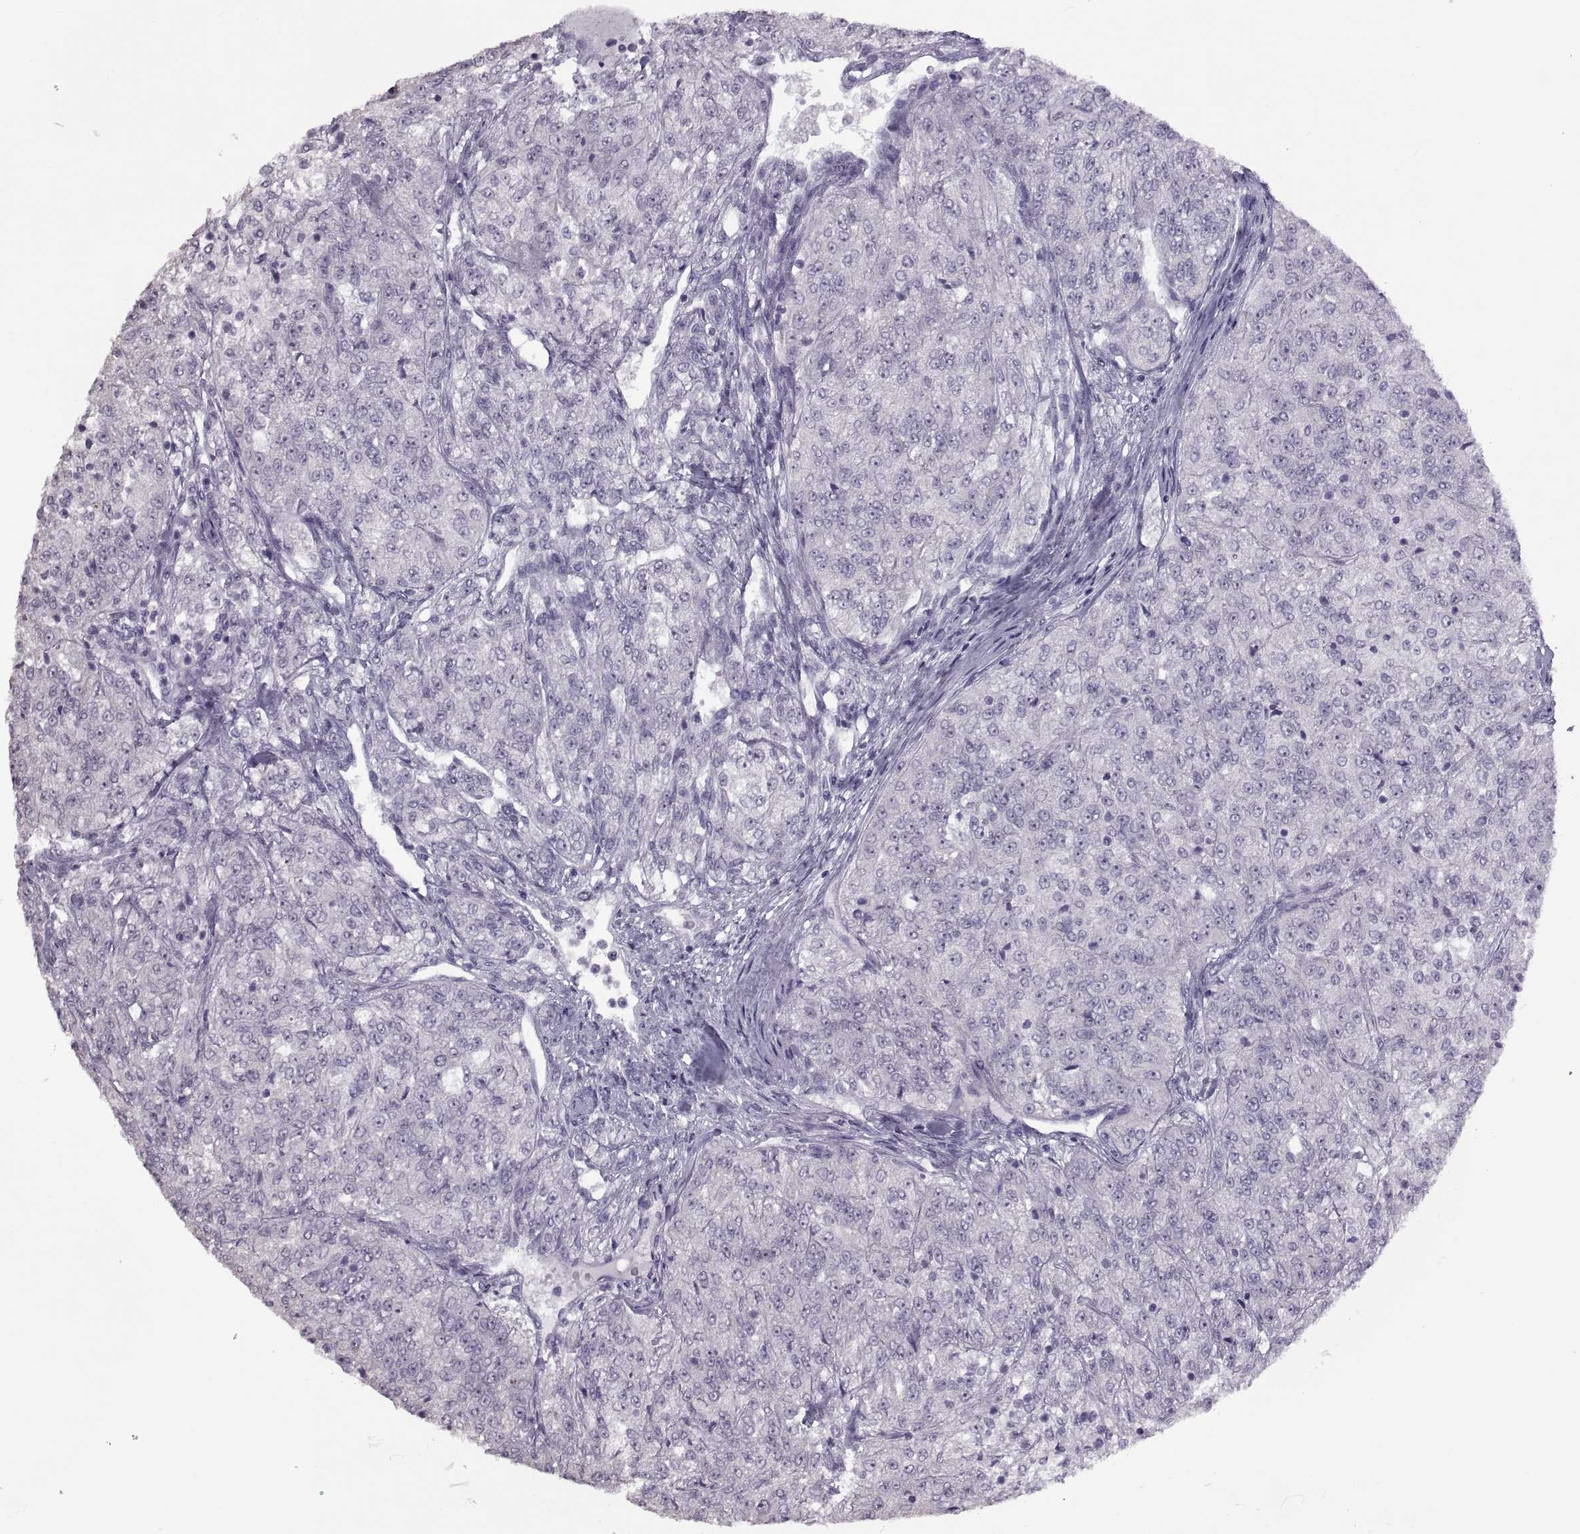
{"staining": {"intensity": "negative", "quantity": "none", "location": "none"}, "tissue": "renal cancer", "cell_type": "Tumor cells", "image_type": "cancer", "snomed": [{"axis": "morphology", "description": "Adenocarcinoma, NOS"}, {"axis": "topography", "description": "Kidney"}], "caption": "Tumor cells are negative for brown protein staining in adenocarcinoma (renal).", "gene": "ASIC2", "patient": {"sex": "female", "age": 63}}